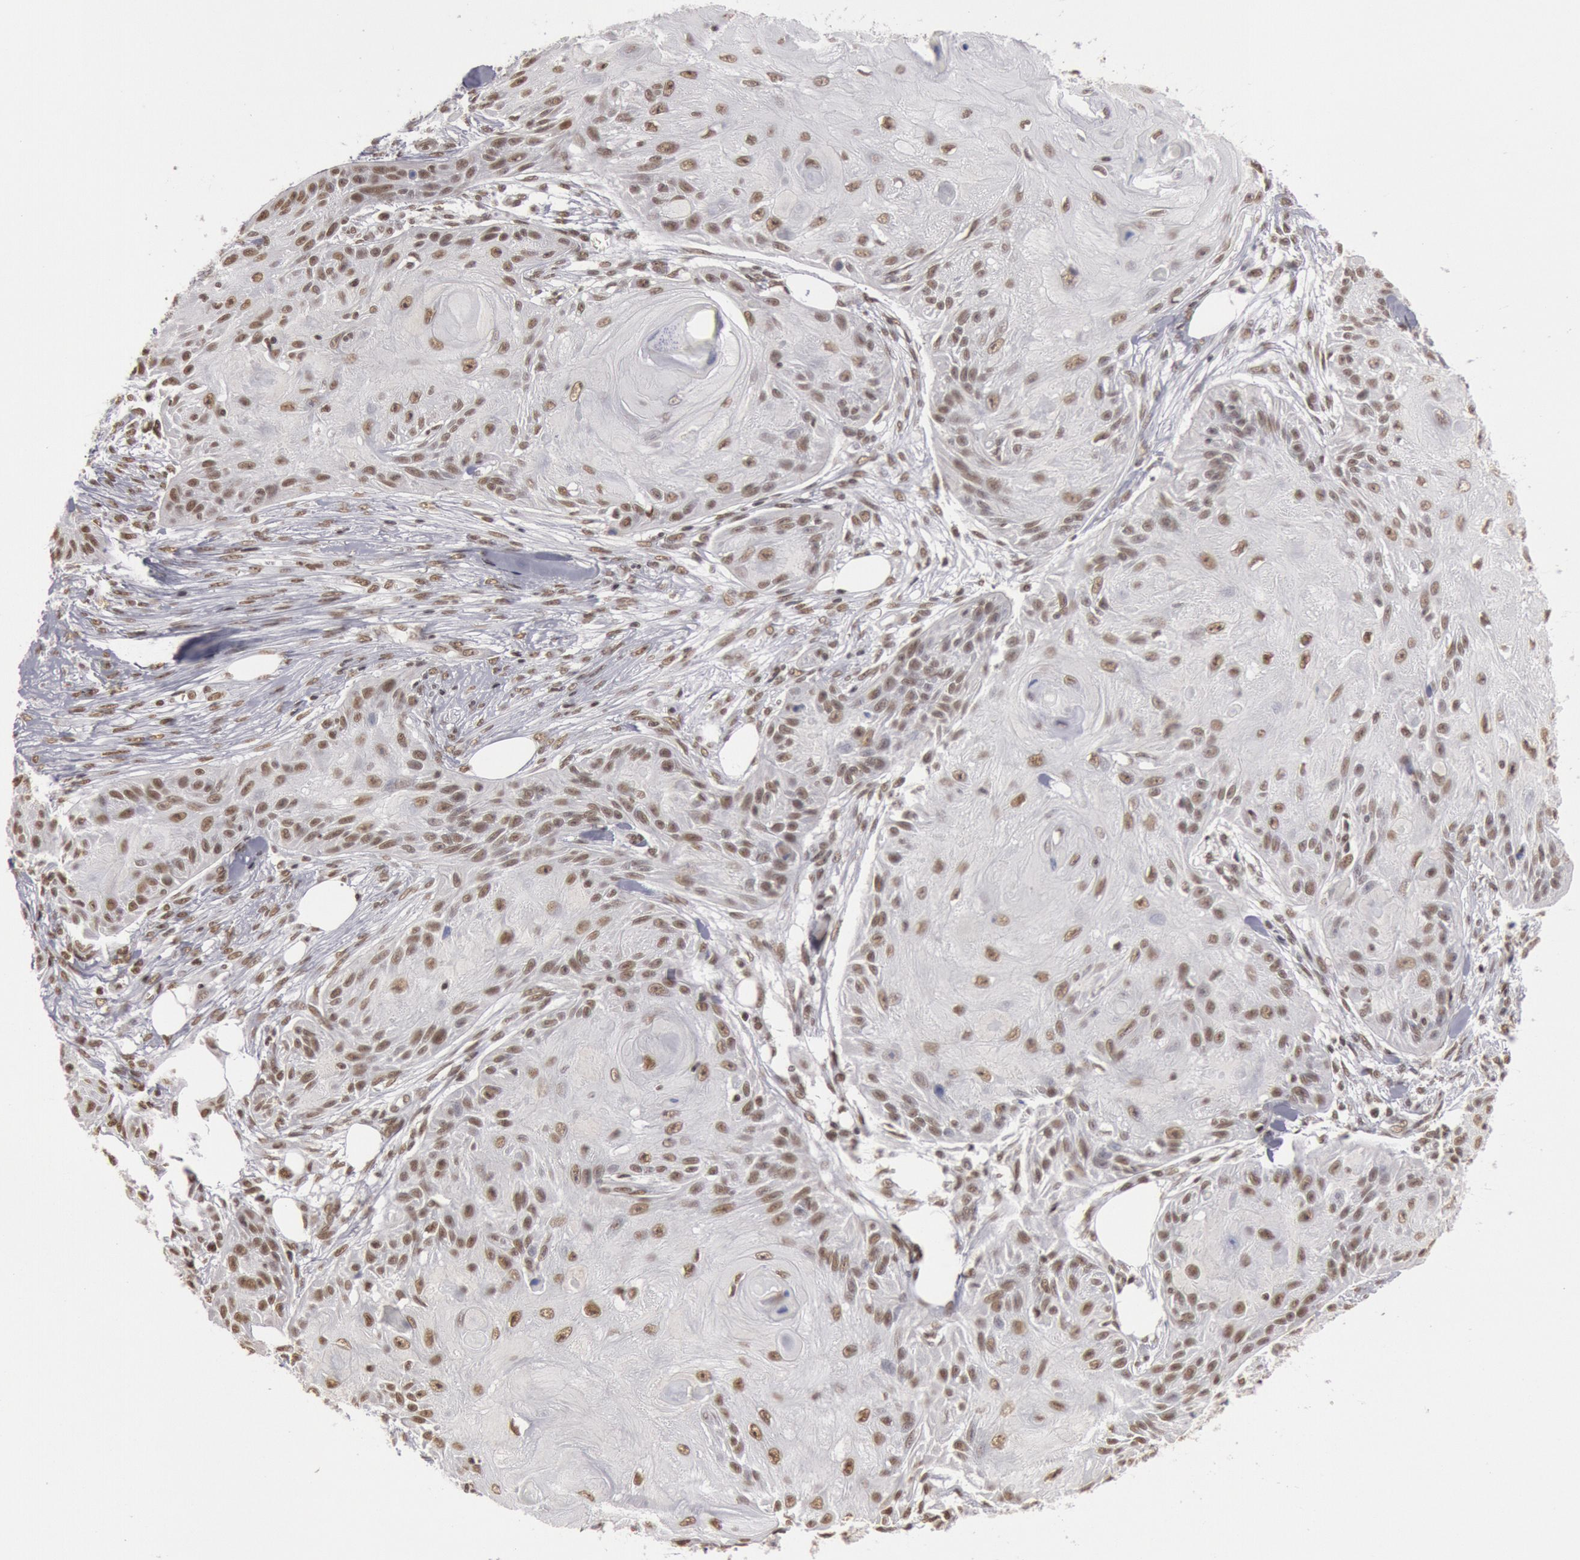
{"staining": {"intensity": "moderate", "quantity": ">75%", "location": "nuclear"}, "tissue": "skin cancer", "cell_type": "Tumor cells", "image_type": "cancer", "snomed": [{"axis": "morphology", "description": "Squamous cell carcinoma, NOS"}, {"axis": "topography", "description": "Skin"}], "caption": "Protein staining of skin squamous cell carcinoma tissue shows moderate nuclear expression in about >75% of tumor cells.", "gene": "ESS2", "patient": {"sex": "female", "age": 88}}